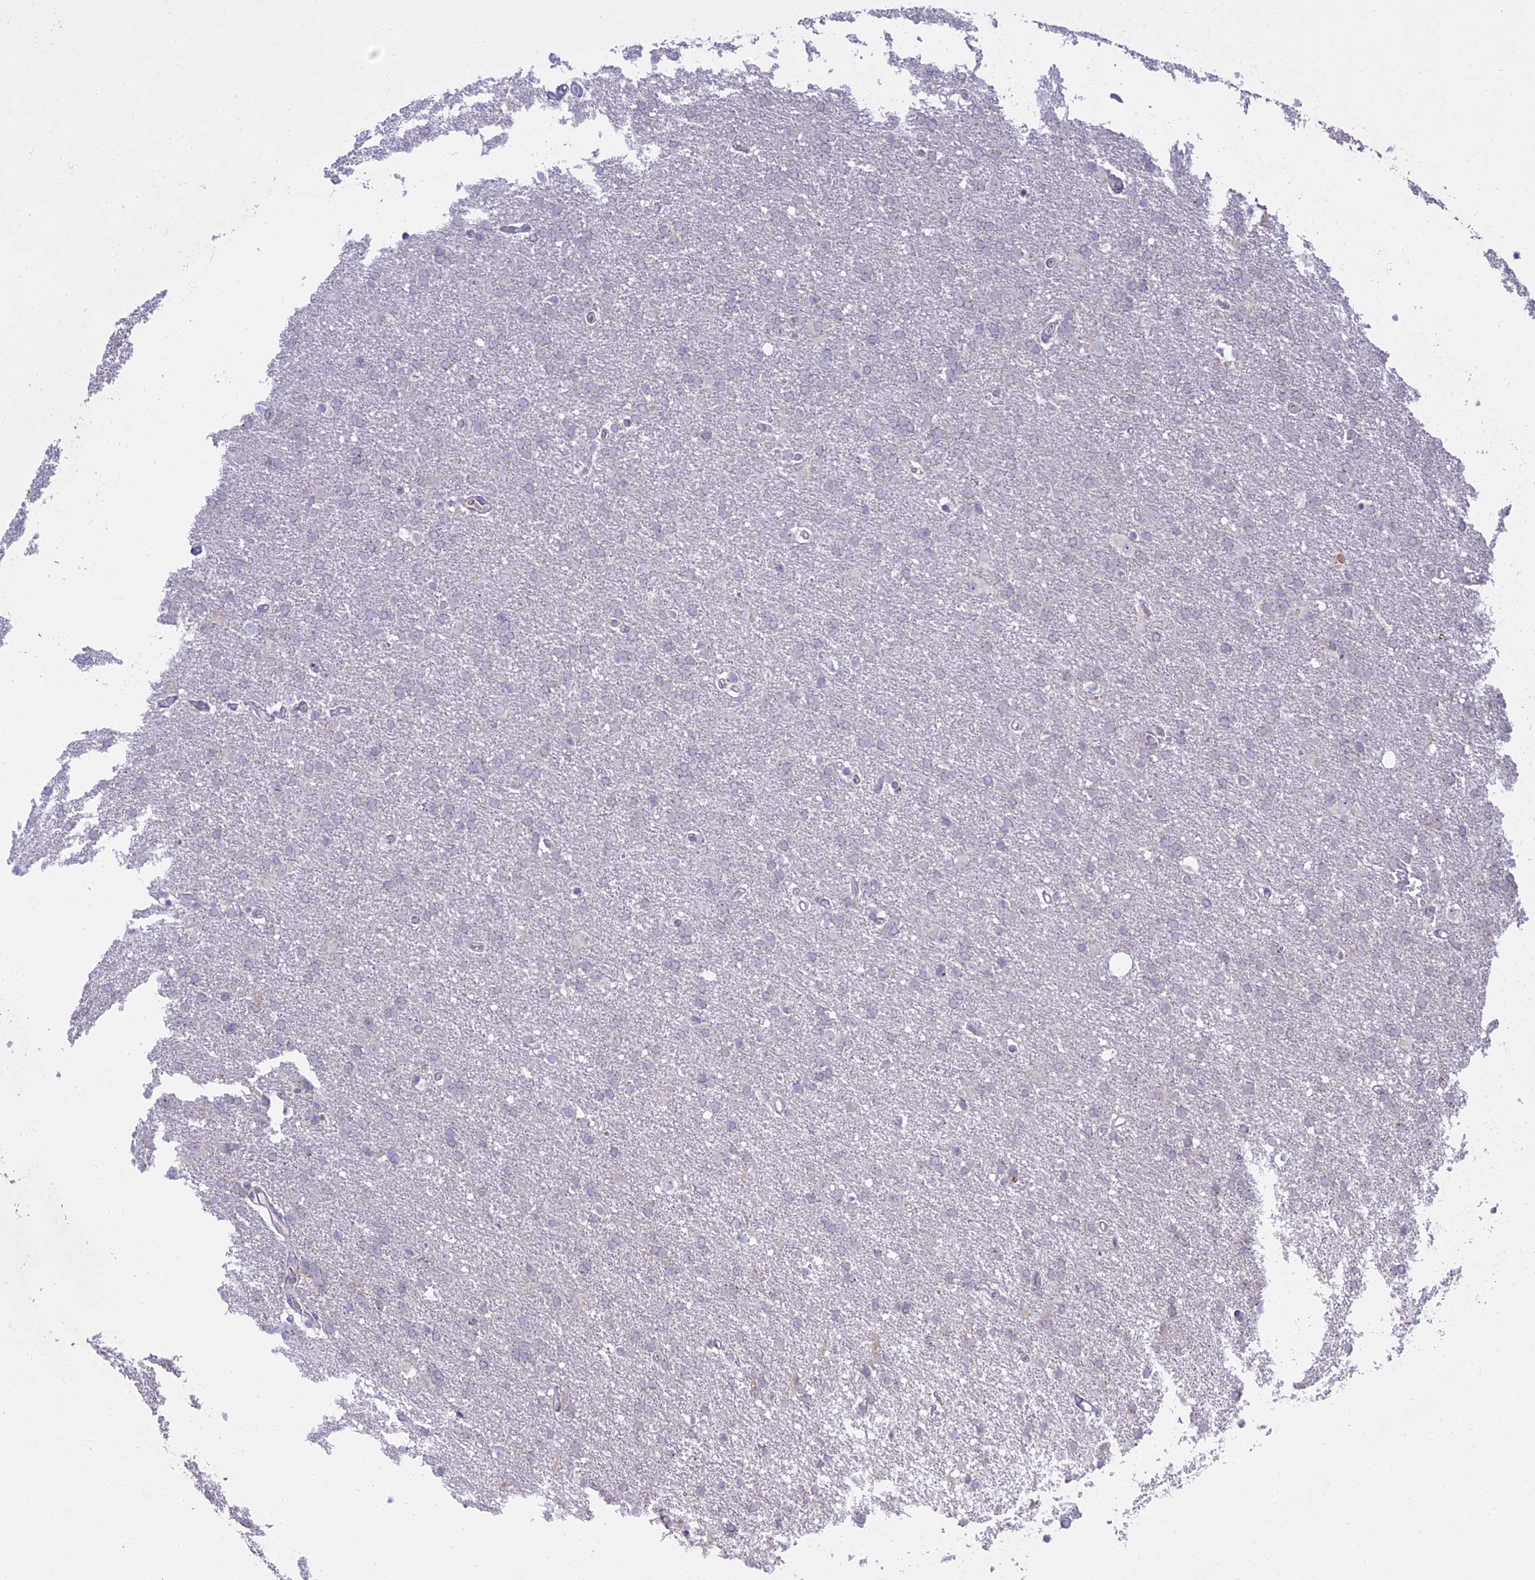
{"staining": {"intensity": "negative", "quantity": "none", "location": "none"}, "tissue": "glioma", "cell_type": "Tumor cells", "image_type": "cancer", "snomed": [{"axis": "morphology", "description": "Glioma, malignant, High grade"}, {"axis": "topography", "description": "Brain"}], "caption": "IHC micrograph of high-grade glioma (malignant) stained for a protein (brown), which exhibits no positivity in tumor cells.", "gene": "TMEM40", "patient": {"sex": "male", "age": 72}}